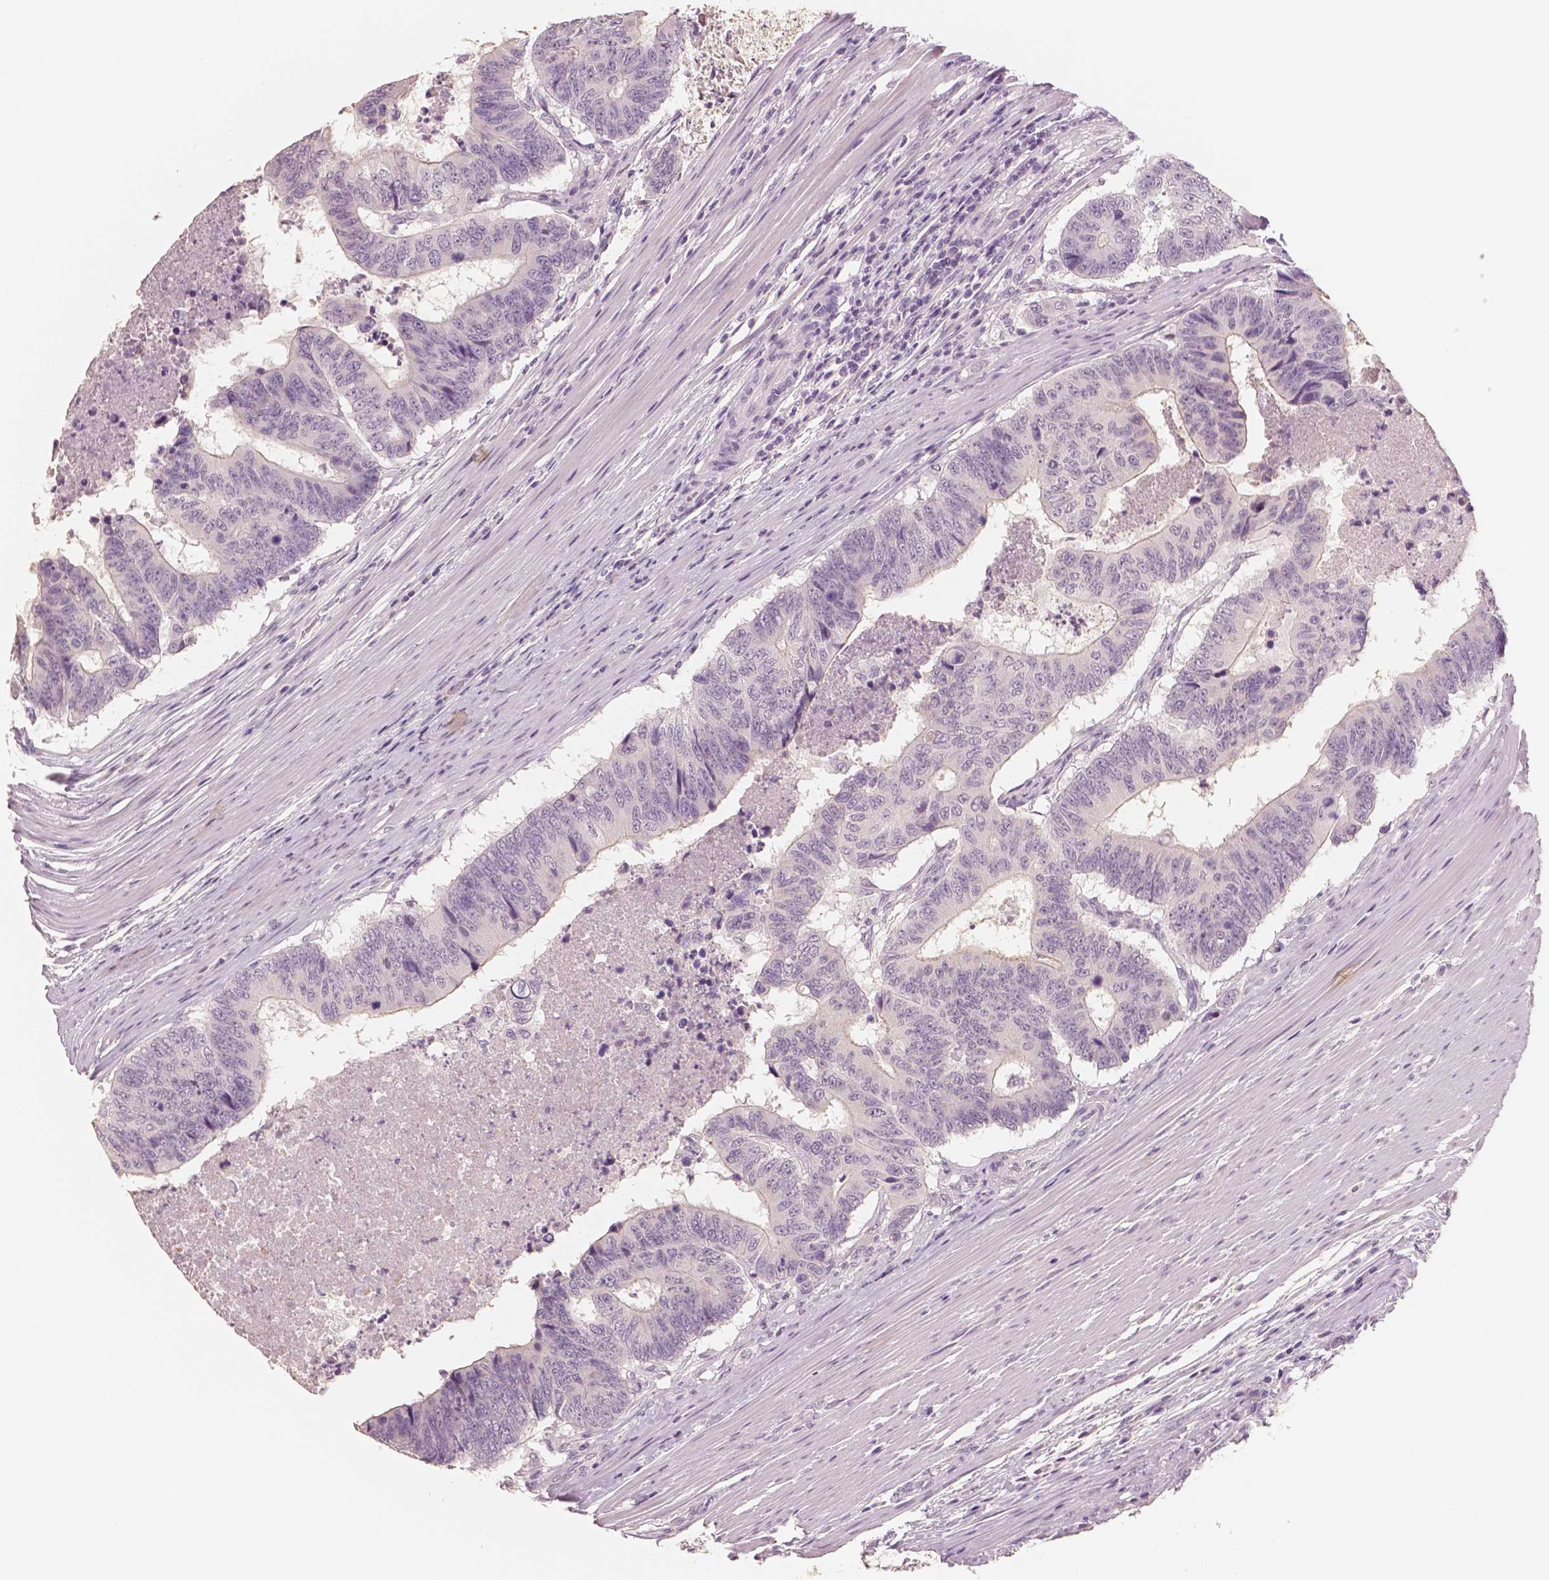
{"staining": {"intensity": "negative", "quantity": "none", "location": "none"}, "tissue": "colorectal cancer", "cell_type": "Tumor cells", "image_type": "cancer", "snomed": [{"axis": "morphology", "description": "Adenocarcinoma, NOS"}, {"axis": "topography", "description": "Colon"}], "caption": "Tumor cells show no significant positivity in colorectal adenocarcinoma. (Brightfield microscopy of DAB IHC at high magnification).", "gene": "NECAB2", "patient": {"sex": "female", "age": 48}}